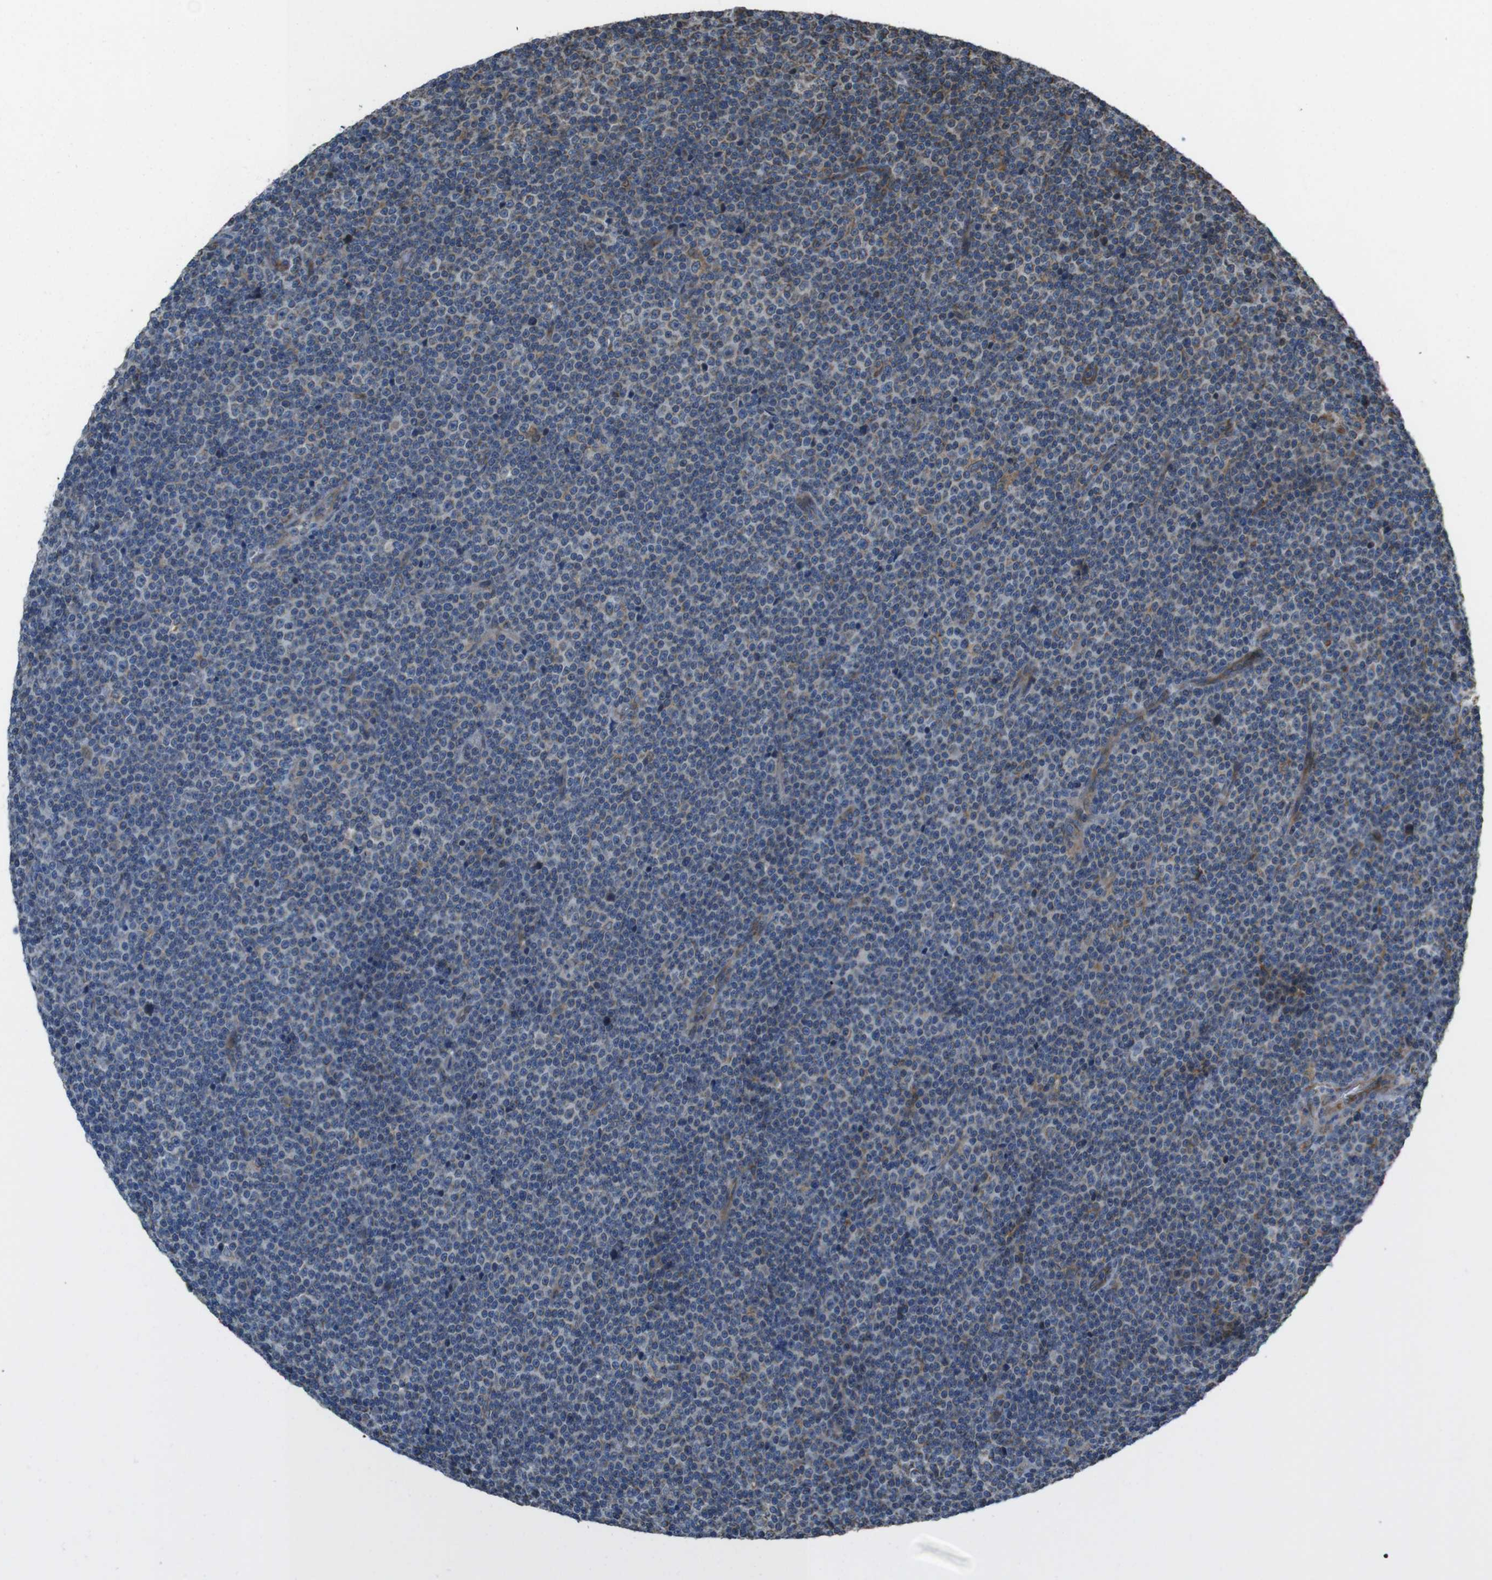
{"staining": {"intensity": "negative", "quantity": "none", "location": "none"}, "tissue": "lymphoma", "cell_type": "Tumor cells", "image_type": "cancer", "snomed": [{"axis": "morphology", "description": "Malignant lymphoma, non-Hodgkin's type, Low grade"}, {"axis": "topography", "description": "Lymph node"}], "caption": "Image shows no protein expression in tumor cells of malignant lymphoma, non-Hodgkin's type (low-grade) tissue. (DAB (3,3'-diaminobenzidine) immunohistochemistry (IHC) with hematoxylin counter stain).", "gene": "GIMAP8", "patient": {"sex": "female", "age": 67}}